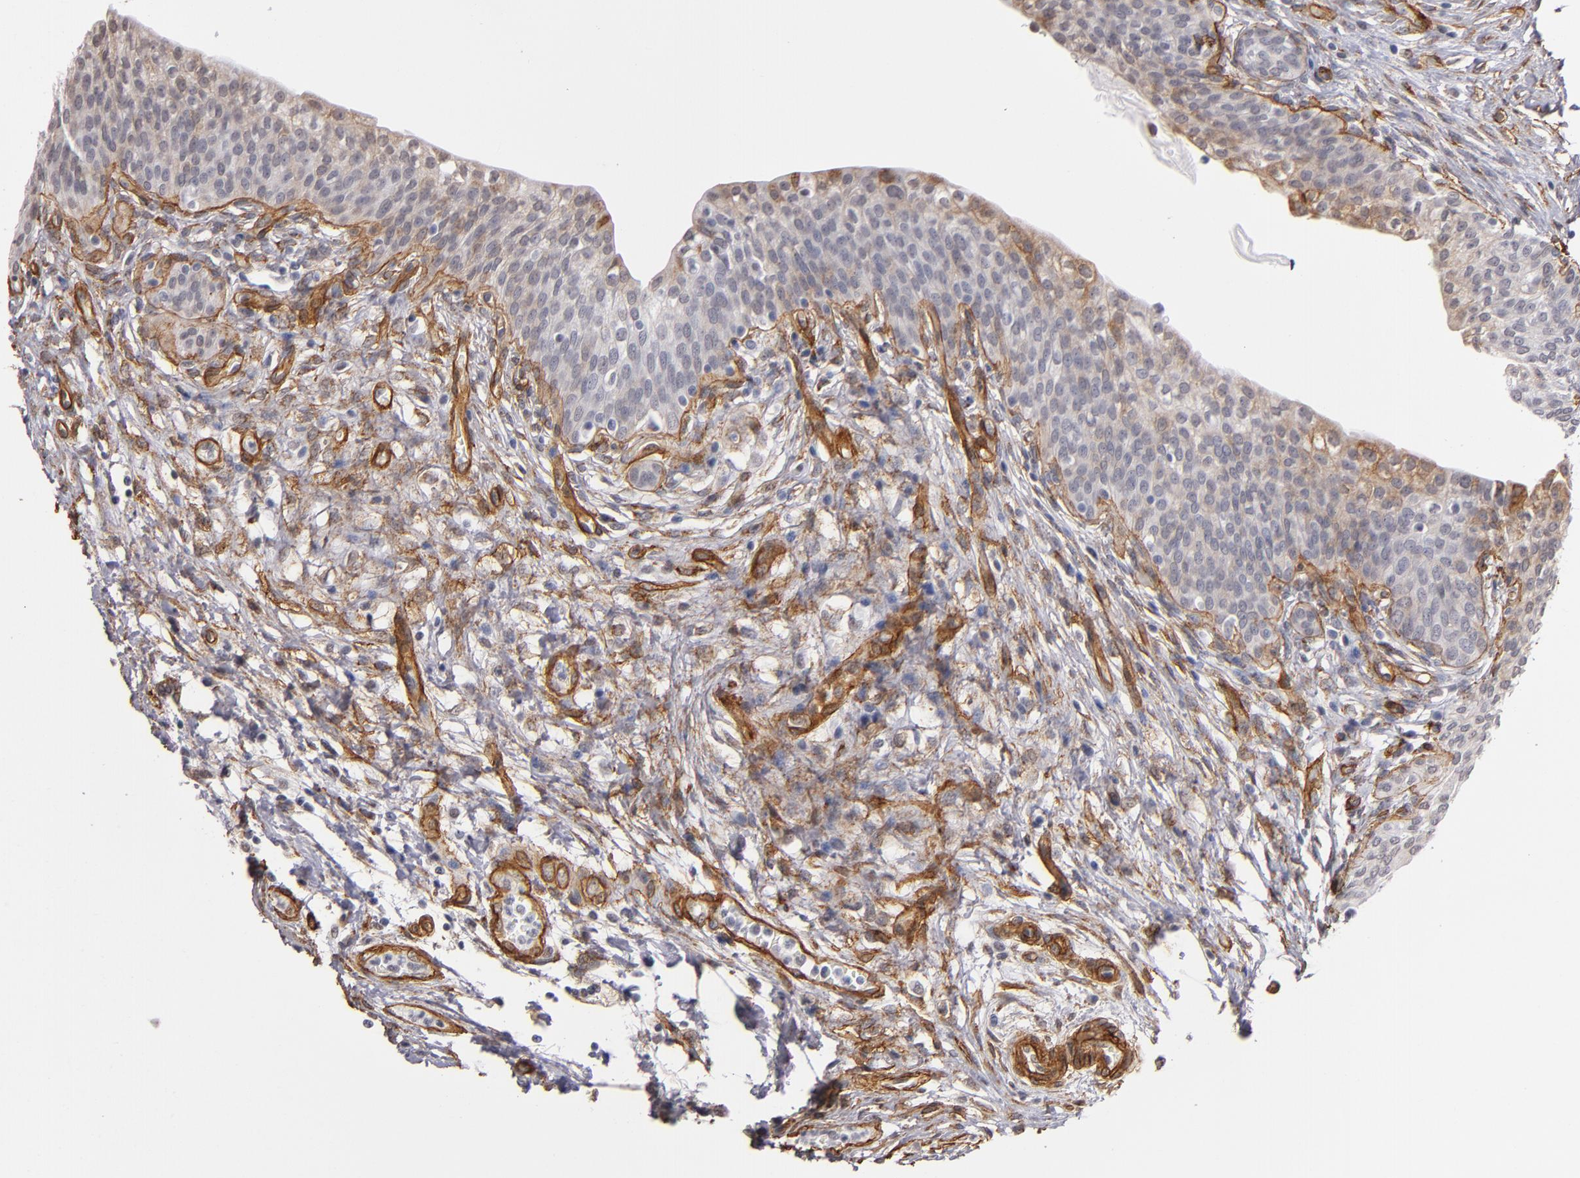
{"staining": {"intensity": "strong", "quantity": ">75%", "location": "cytoplasmic/membranous,nuclear"}, "tissue": "urinary bladder", "cell_type": "Urothelial cells", "image_type": "normal", "snomed": [{"axis": "morphology", "description": "Normal tissue, NOS"}, {"axis": "topography", "description": "Smooth muscle"}, {"axis": "topography", "description": "Urinary bladder"}], "caption": "This image reveals immunohistochemistry staining of benign urinary bladder, with high strong cytoplasmic/membranous,nuclear staining in approximately >75% of urothelial cells.", "gene": "LAMC1", "patient": {"sex": "male", "age": 35}}